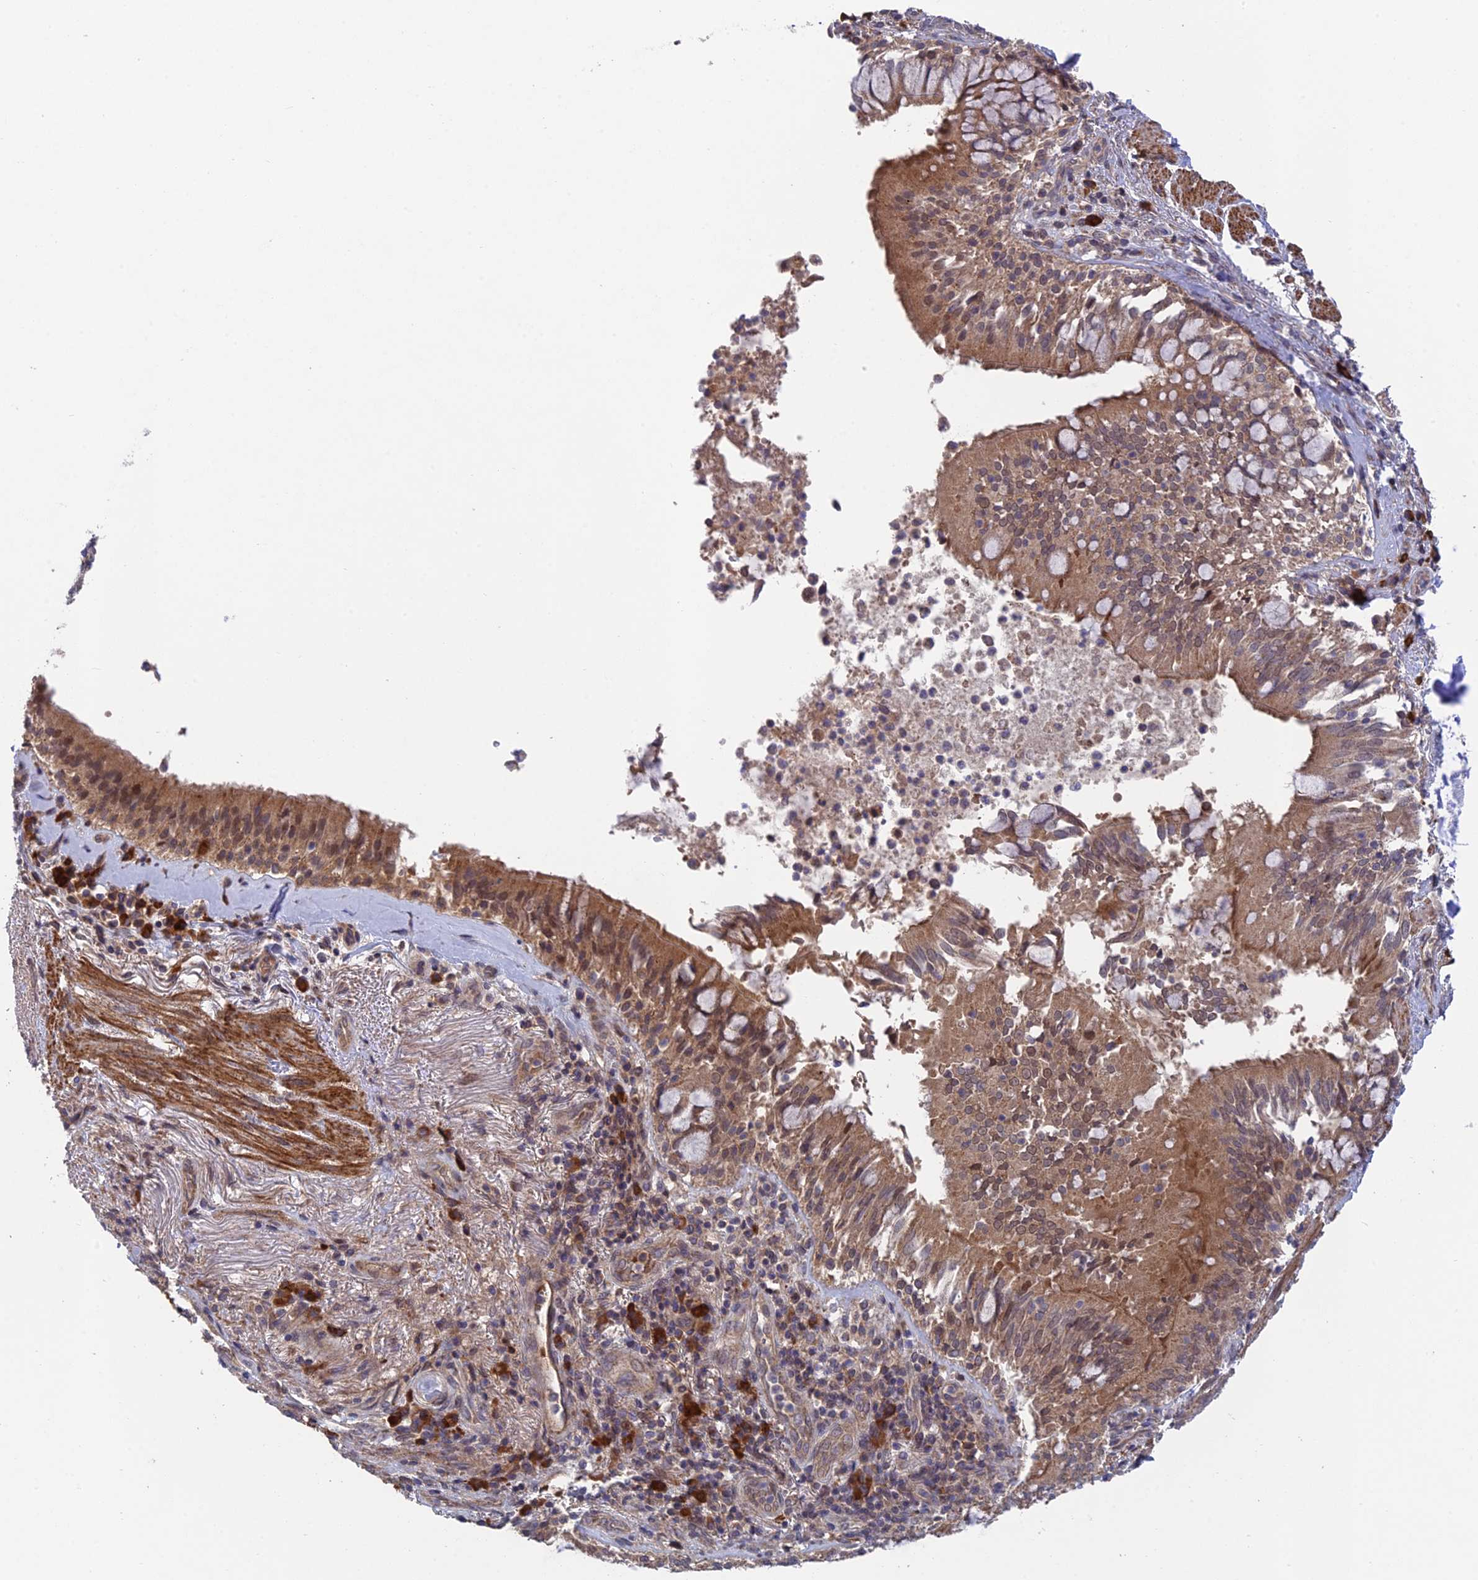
{"staining": {"intensity": "negative", "quantity": "none", "location": "none"}, "tissue": "adipose tissue", "cell_type": "Adipocytes", "image_type": "normal", "snomed": [{"axis": "morphology", "description": "Normal tissue, NOS"}, {"axis": "morphology", "description": "Squamous cell carcinoma, NOS"}, {"axis": "topography", "description": "Bronchus"}, {"axis": "topography", "description": "Lung"}], "caption": "Immunohistochemical staining of unremarkable human adipose tissue shows no significant positivity in adipocytes.", "gene": "UROS", "patient": {"sex": "male", "age": 64}}